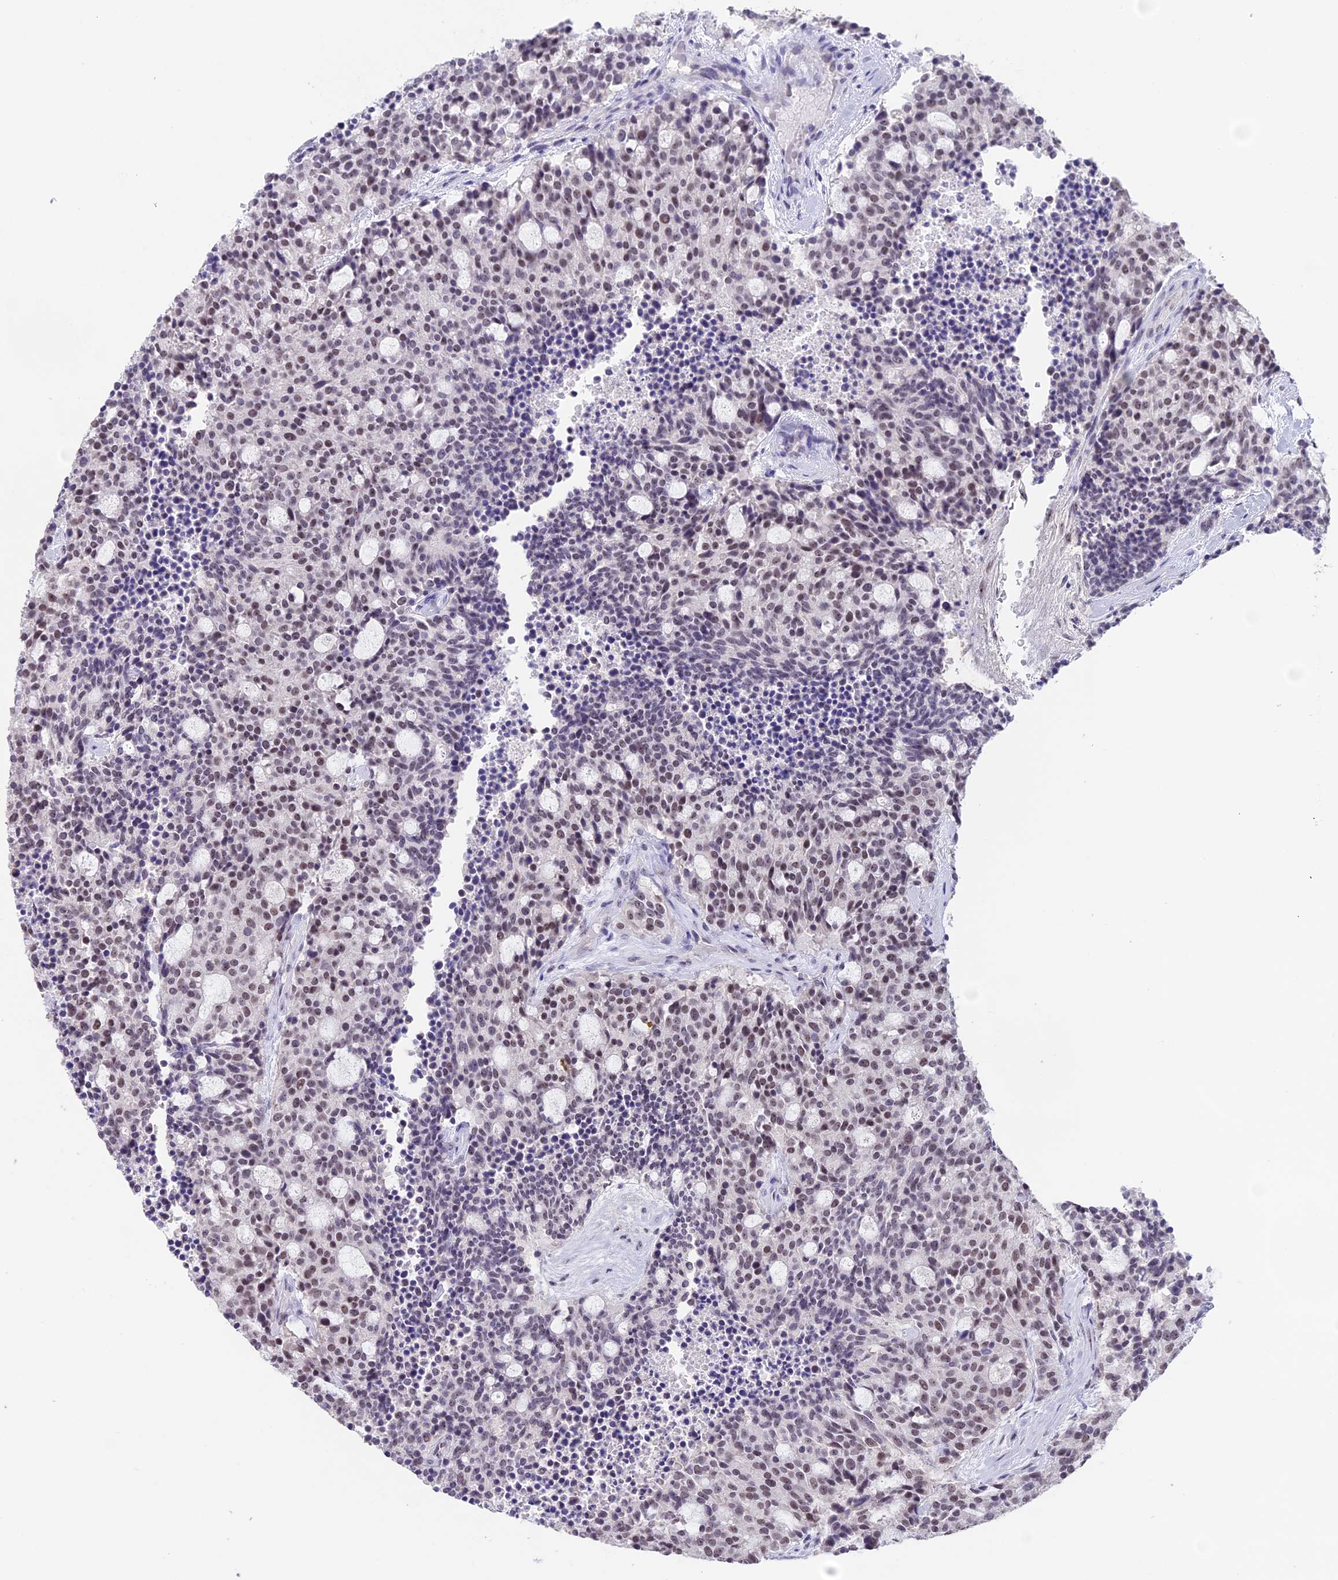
{"staining": {"intensity": "weak", "quantity": ">75%", "location": "nuclear"}, "tissue": "carcinoid", "cell_type": "Tumor cells", "image_type": "cancer", "snomed": [{"axis": "morphology", "description": "Carcinoid, malignant, NOS"}, {"axis": "topography", "description": "Pancreas"}], "caption": "Immunohistochemical staining of human carcinoid displays weak nuclear protein positivity in about >75% of tumor cells.", "gene": "SETD2", "patient": {"sex": "female", "age": 54}}